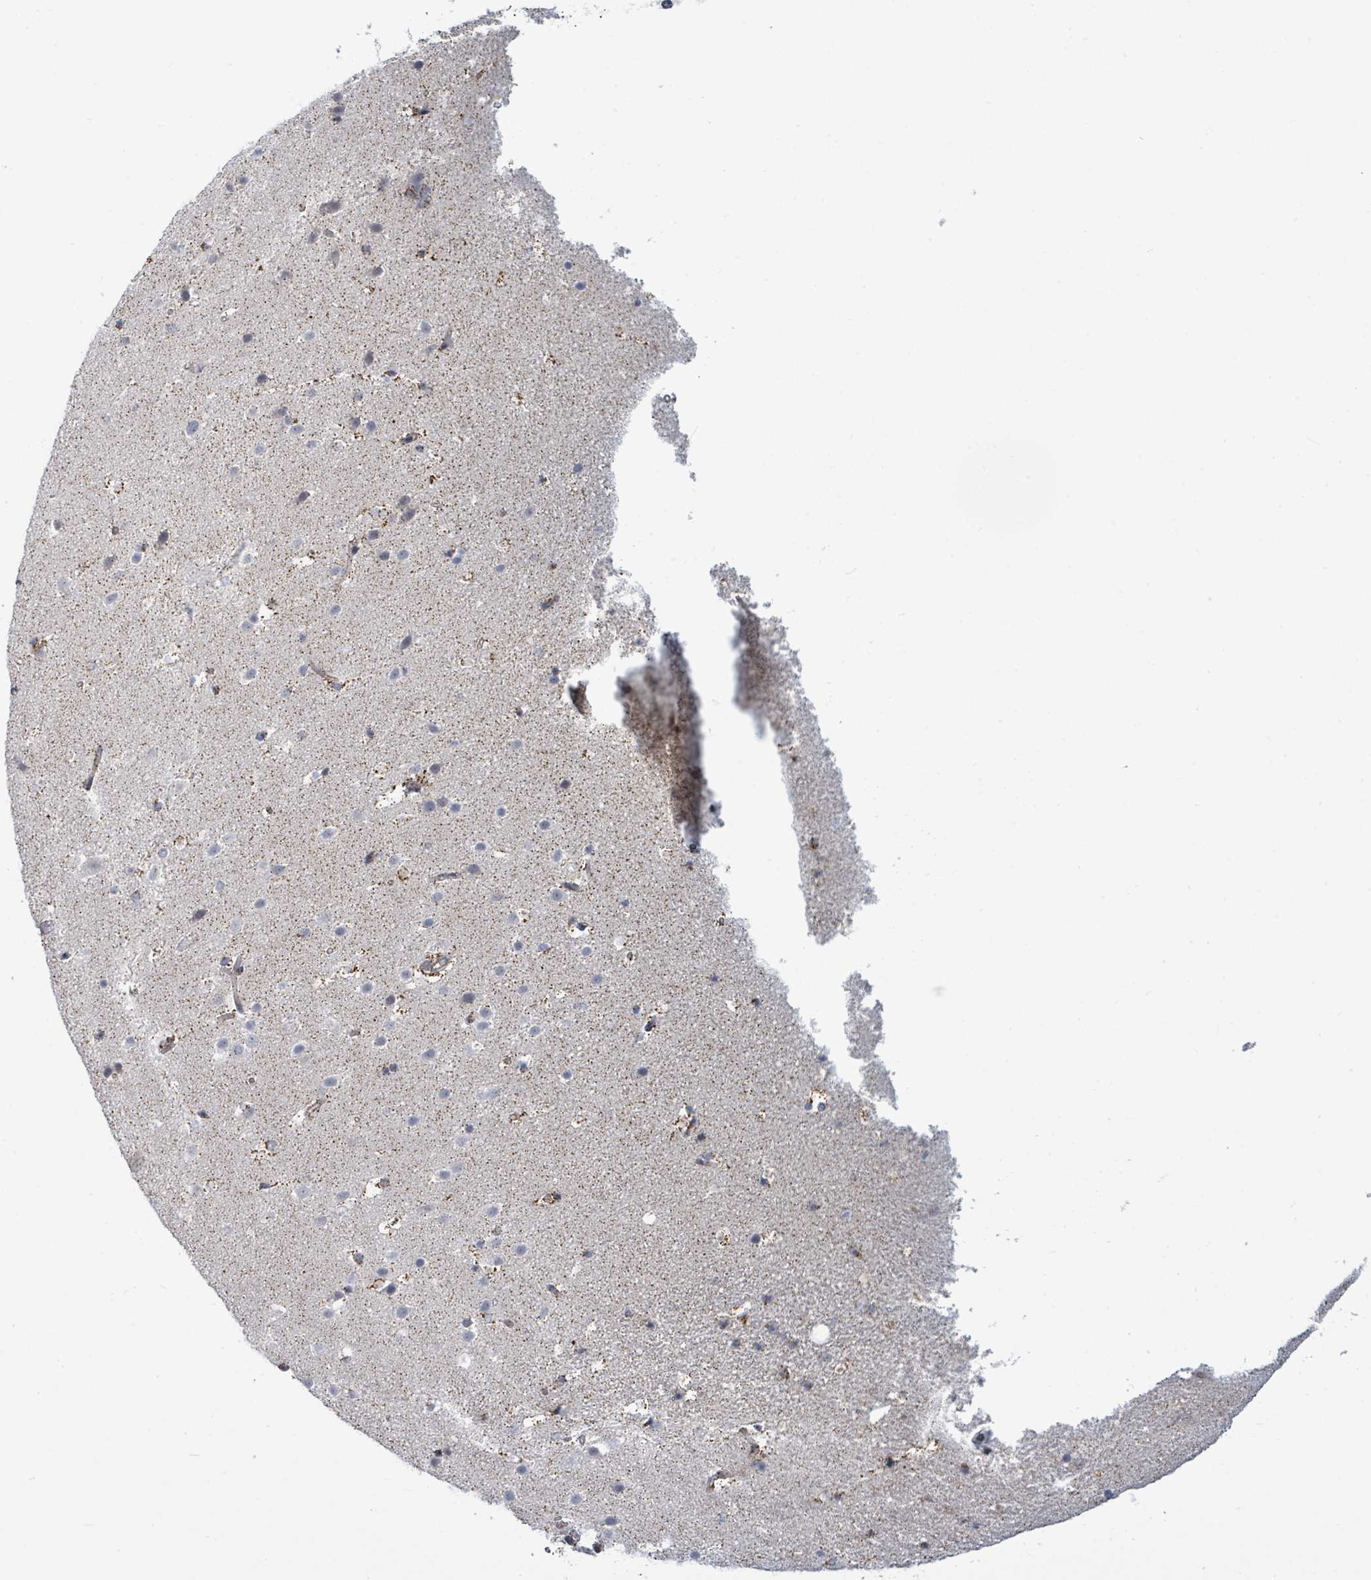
{"staining": {"intensity": "negative", "quantity": "none", "location": "none"}, "tissue": "hippocampus", "cell_type": "Glial cells", "image_type": "normal", "snomed": [{"axis": "morphology", "description": "Normal tissue, NOS"}, {"axis": "topography", "description": "Hippocampus"}], "caption": "IHC histopathology image of normal hippocampus: hippocampus stained with DAB (3,3'-diaminobenzidine) reveals no significant protein expression in glial cells. (DAB immunohistochemistry (IHC) visualized using brightfield microscopy, high magnification).", "gene": "SUCLG2", "patient": {"sex": "male", "age": 37}}